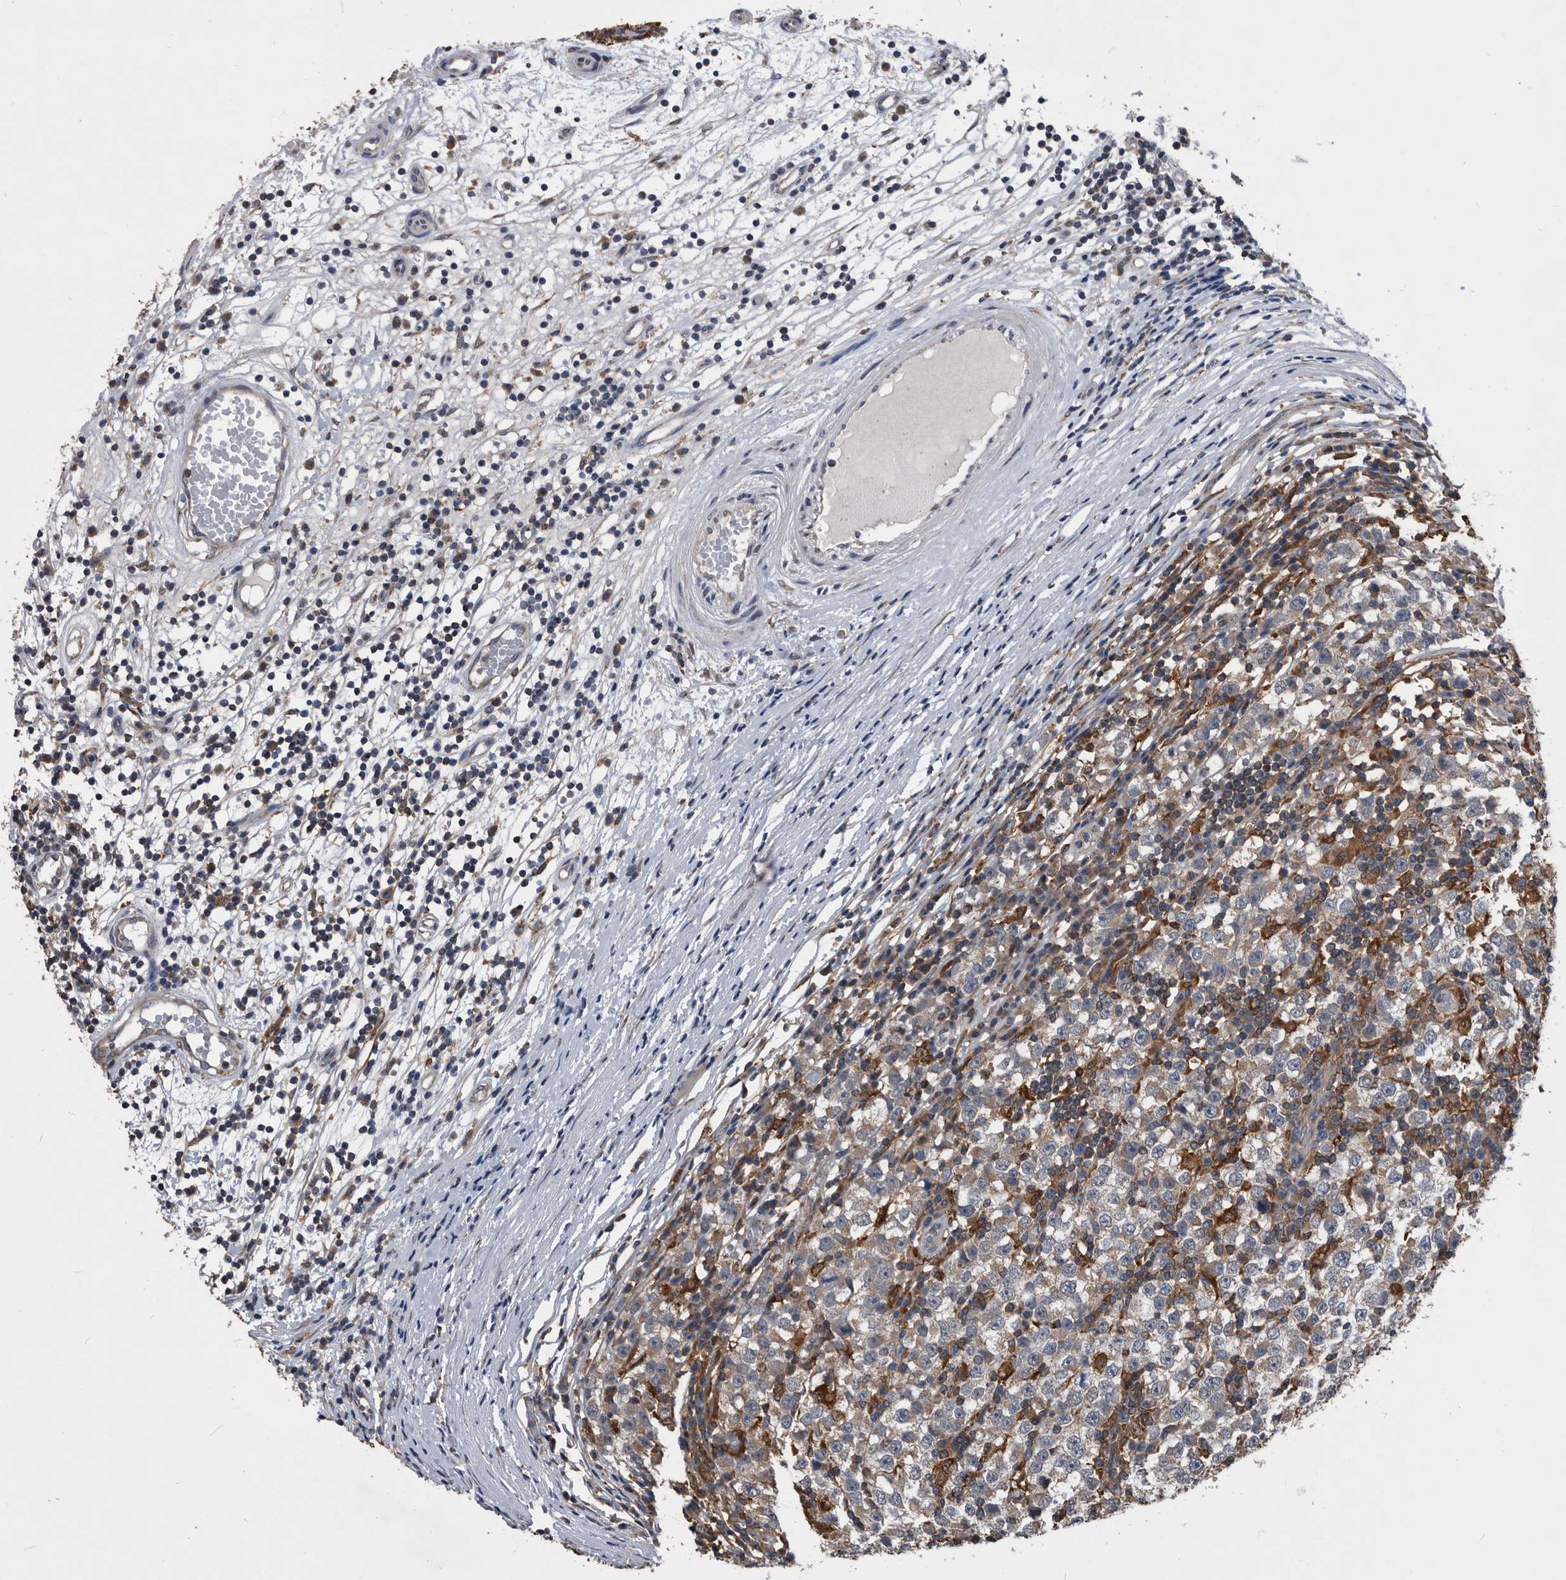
{"staining": {"intensity": "weak", "quantity": ">75%", "location": "cytoplasmic/membranous"}, "tissue": "testis cancer", "cell_type": "Tumor cells", "image_type": "cancer", "snomed": [{"axis": "morphology", "description": "Seminoma, NOS"}, {"axis": "topography", "description": "Testis"}], "caption": "Seminoma (testis) stained with a brown dye shows weak cytoplasmic/membranous positive expression in about >75% of tumor cells.", "gene": "NRBP1", "patient": {"sex": "male", "age": 65}}